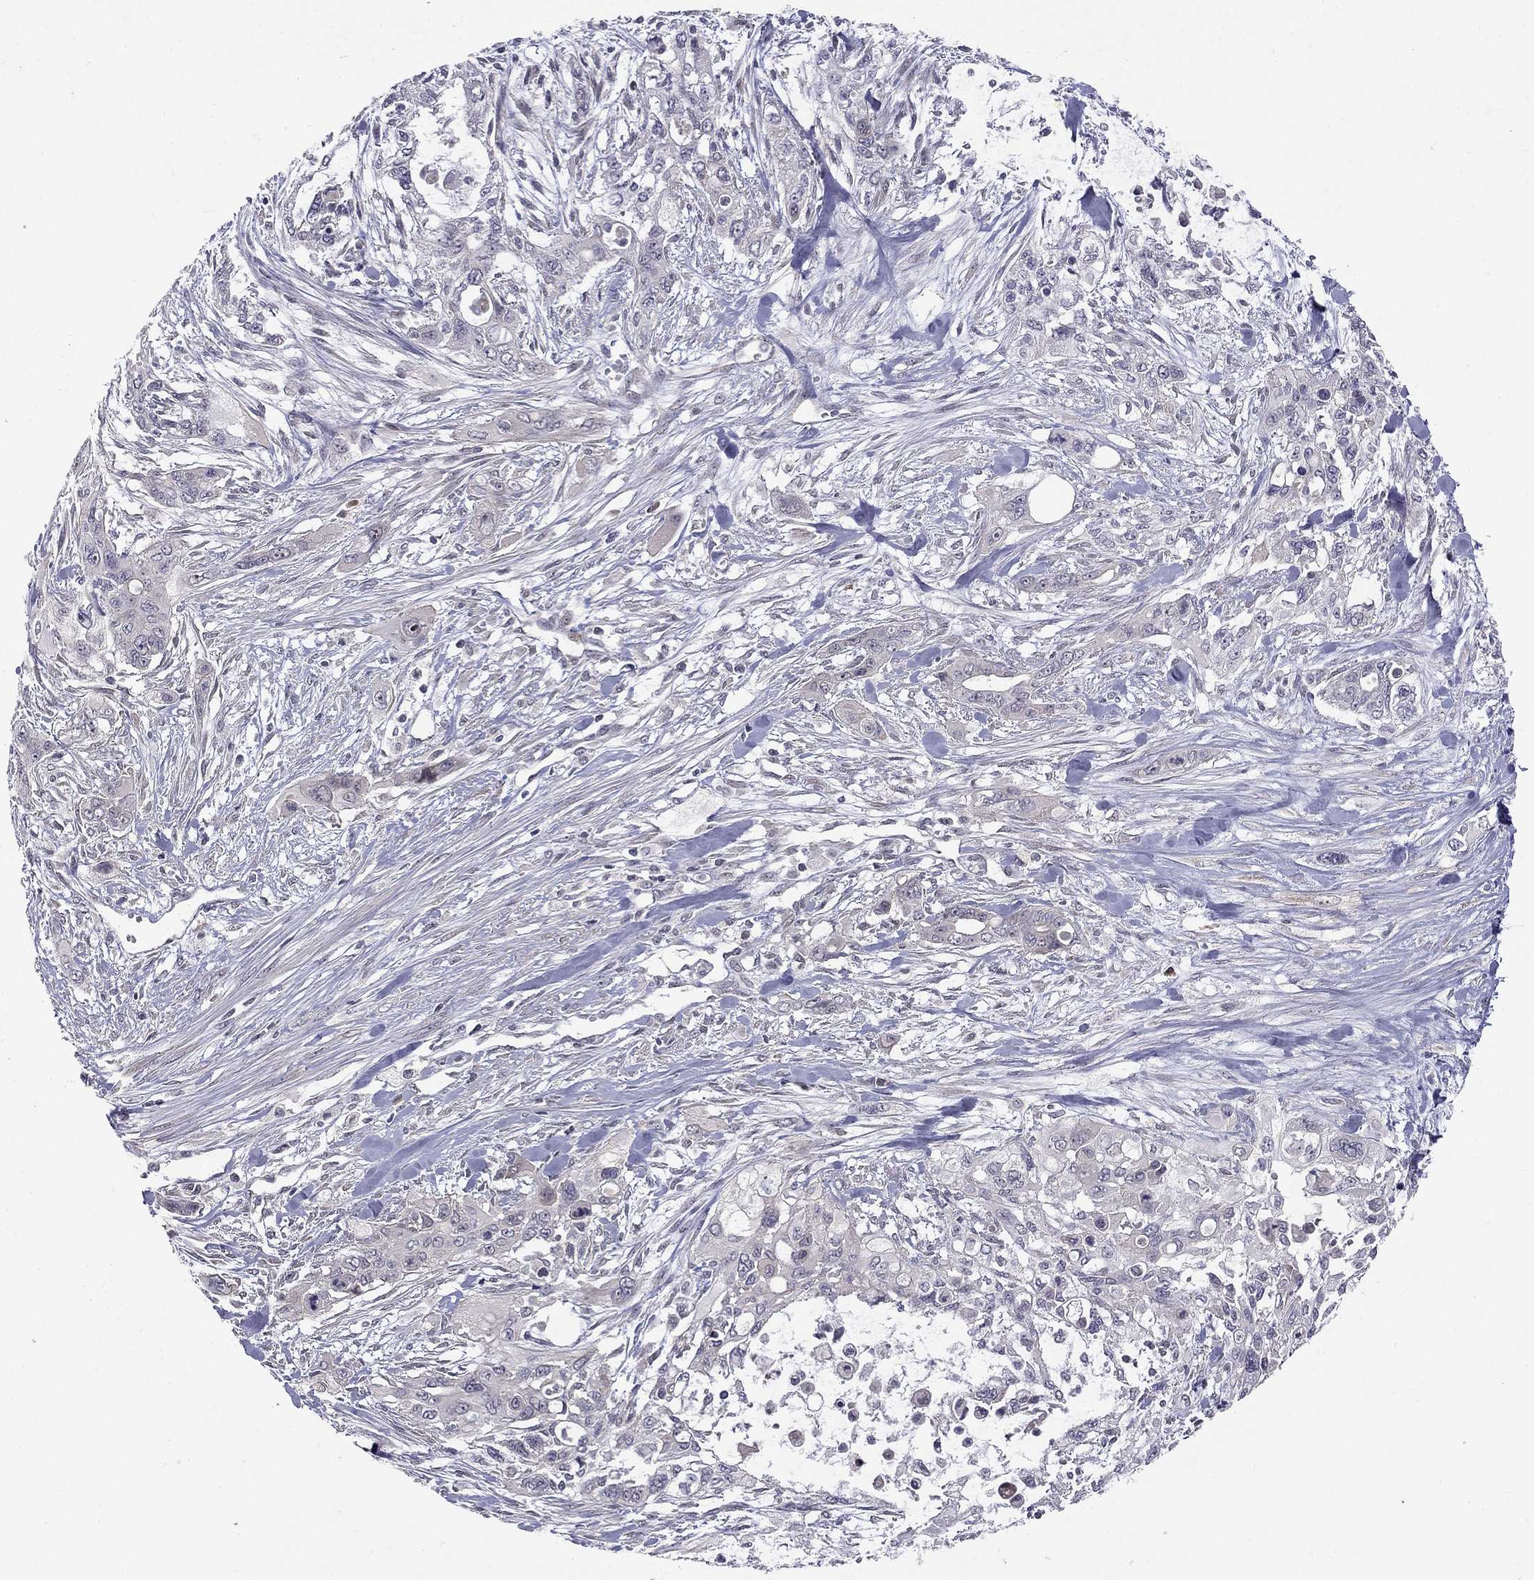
{"staining": {"intensity": "negative", "quantity": "none", "location": "none"}, "tissue": "pancreatic cancer", "cell_type": "Tumor cells", "image_type": "cancer", "snomed": [{"axis": "morphology", "description": "Adenocarcinoma, NOS"}, {"axis": "topography", "description": "Pancreas"}], "caption": "This is an IHC photomicrograph of human pancreatic cancer. There is no positivity in tumor cells.", "gene": "STXBP6", "patient": {"sex": "male", "age": 47}}